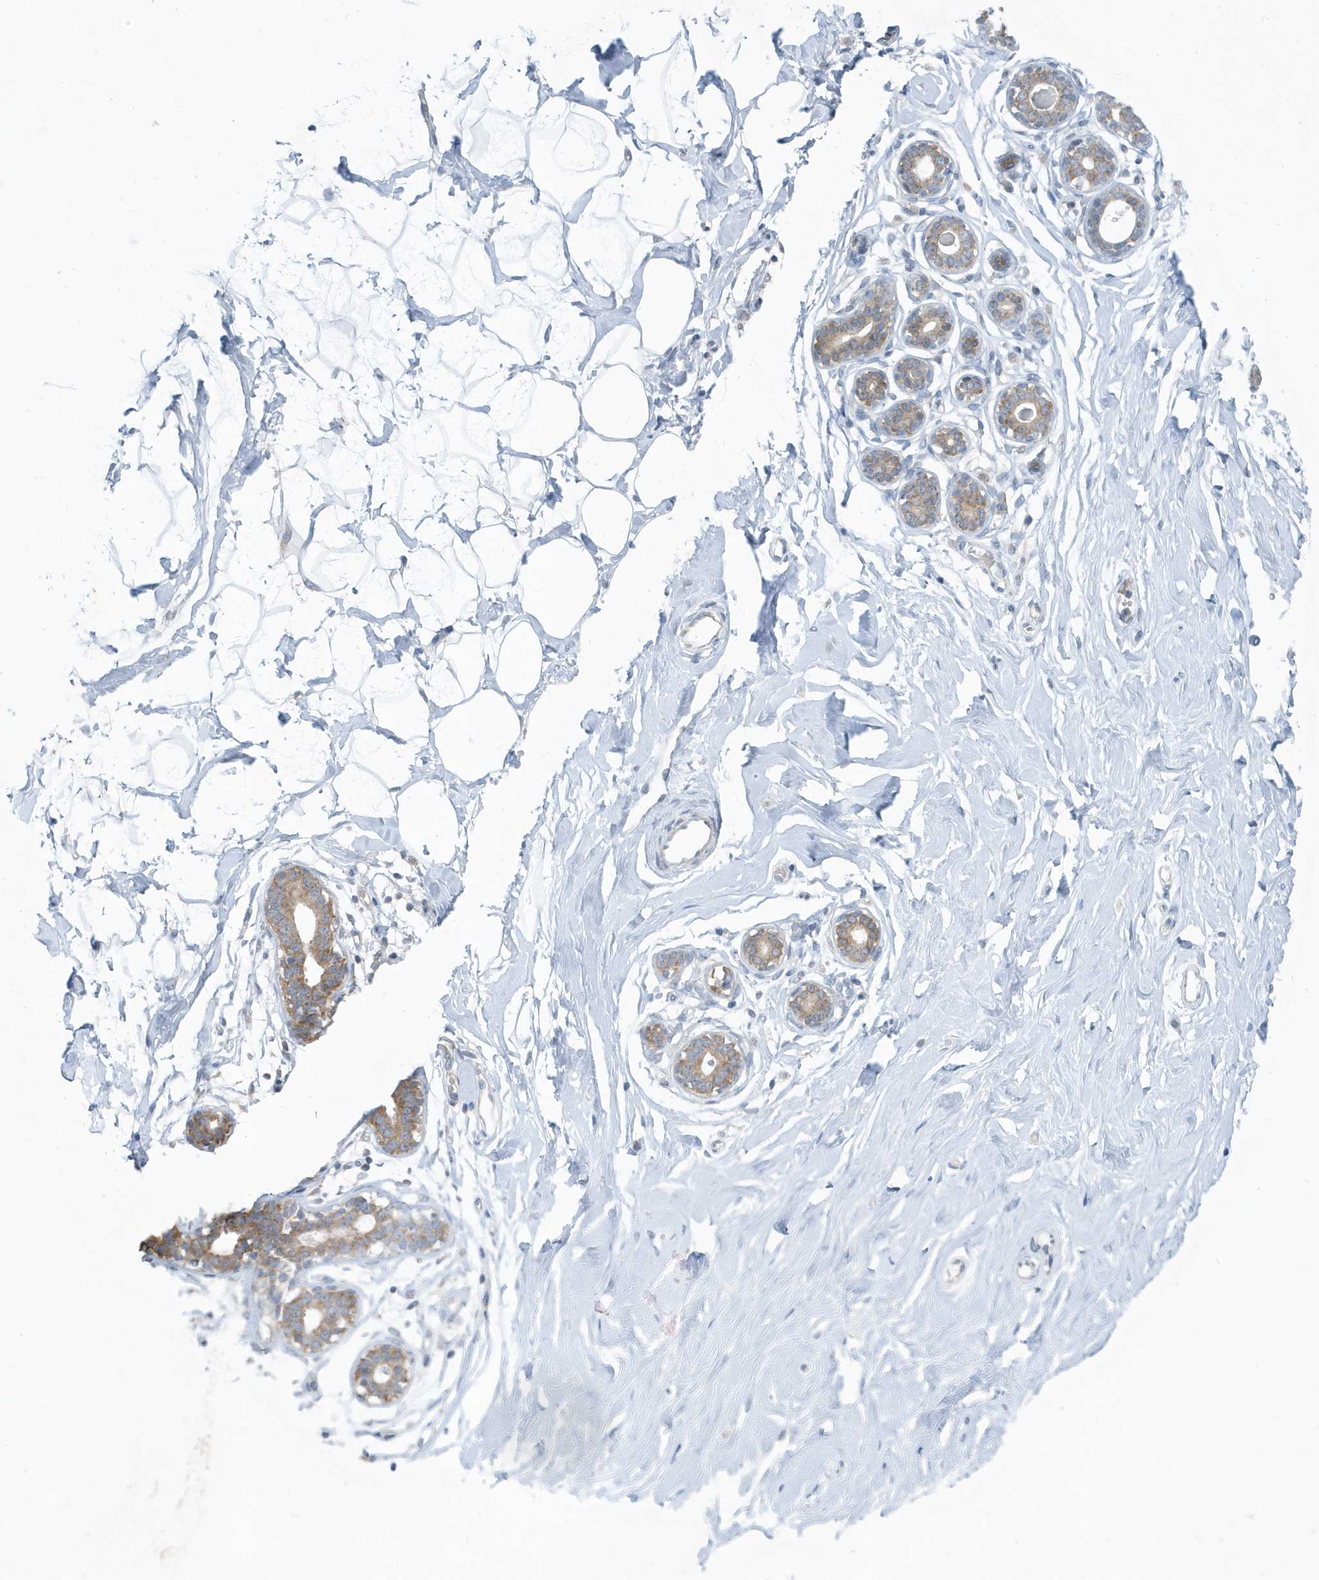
{"staining": {"intensity": "negative", "quantity": "none", "location": "none"}, "tissue": "breast", "cell_type": "Adipocytes", "image_type": "normal", "snomed": [{"axis": "morphology", "description": "Normal tissue, NOS"}, {"axis": "morphology", "description": "Adenoma, NOS"}, {"axis": "topography", "description": "Breast"}], "caption": "Adipocytes show no significant protein positivity in normal breast. The staining was performed using DAB (3,3'-diaminobenzidine) to visualize the protein expression in brown, while the nuclei were stained in blue with hematoxylin (Magnification: 20x).", "gene": "SCN3A", "patient": {"sex": "female", "age": 23}}